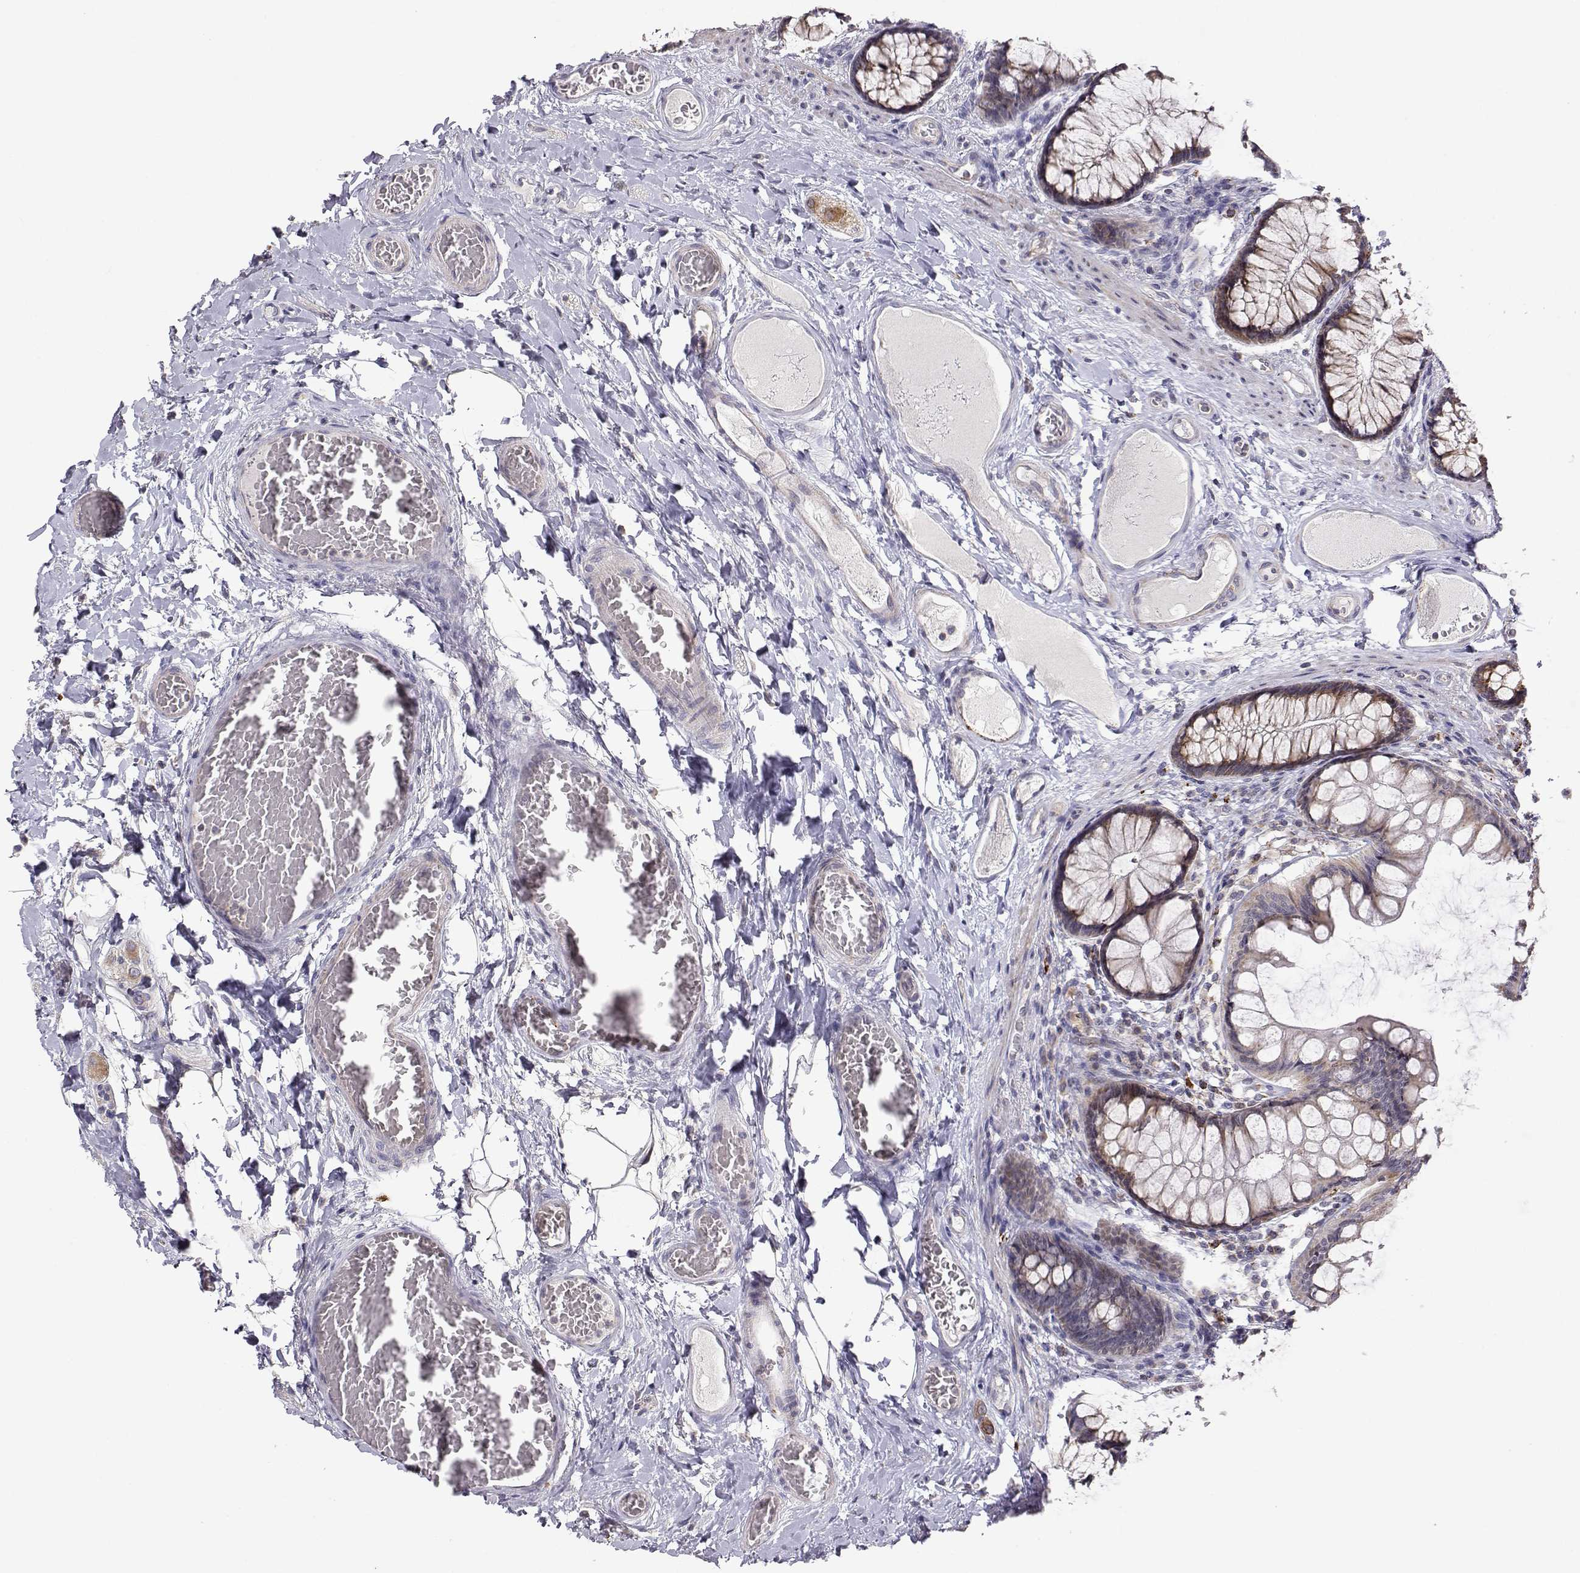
{"staining": {"intensity": "negative", "quantity": "none", "location": "none"}, "tissue": "colon", "cell_type": "Endothelial cells", "image_type": "normal", "snomed": [{"axis": "morphology", "description": "Normal tissue, NOS"}, {"axis": "topography", "description": "Colon"}], "caption": "Immunohistochemical staining of benign human colon demonstrates no significant expression in endothelial cells.", "gene": "EXOG", "patient": {"sex": "female", "age": 65}}